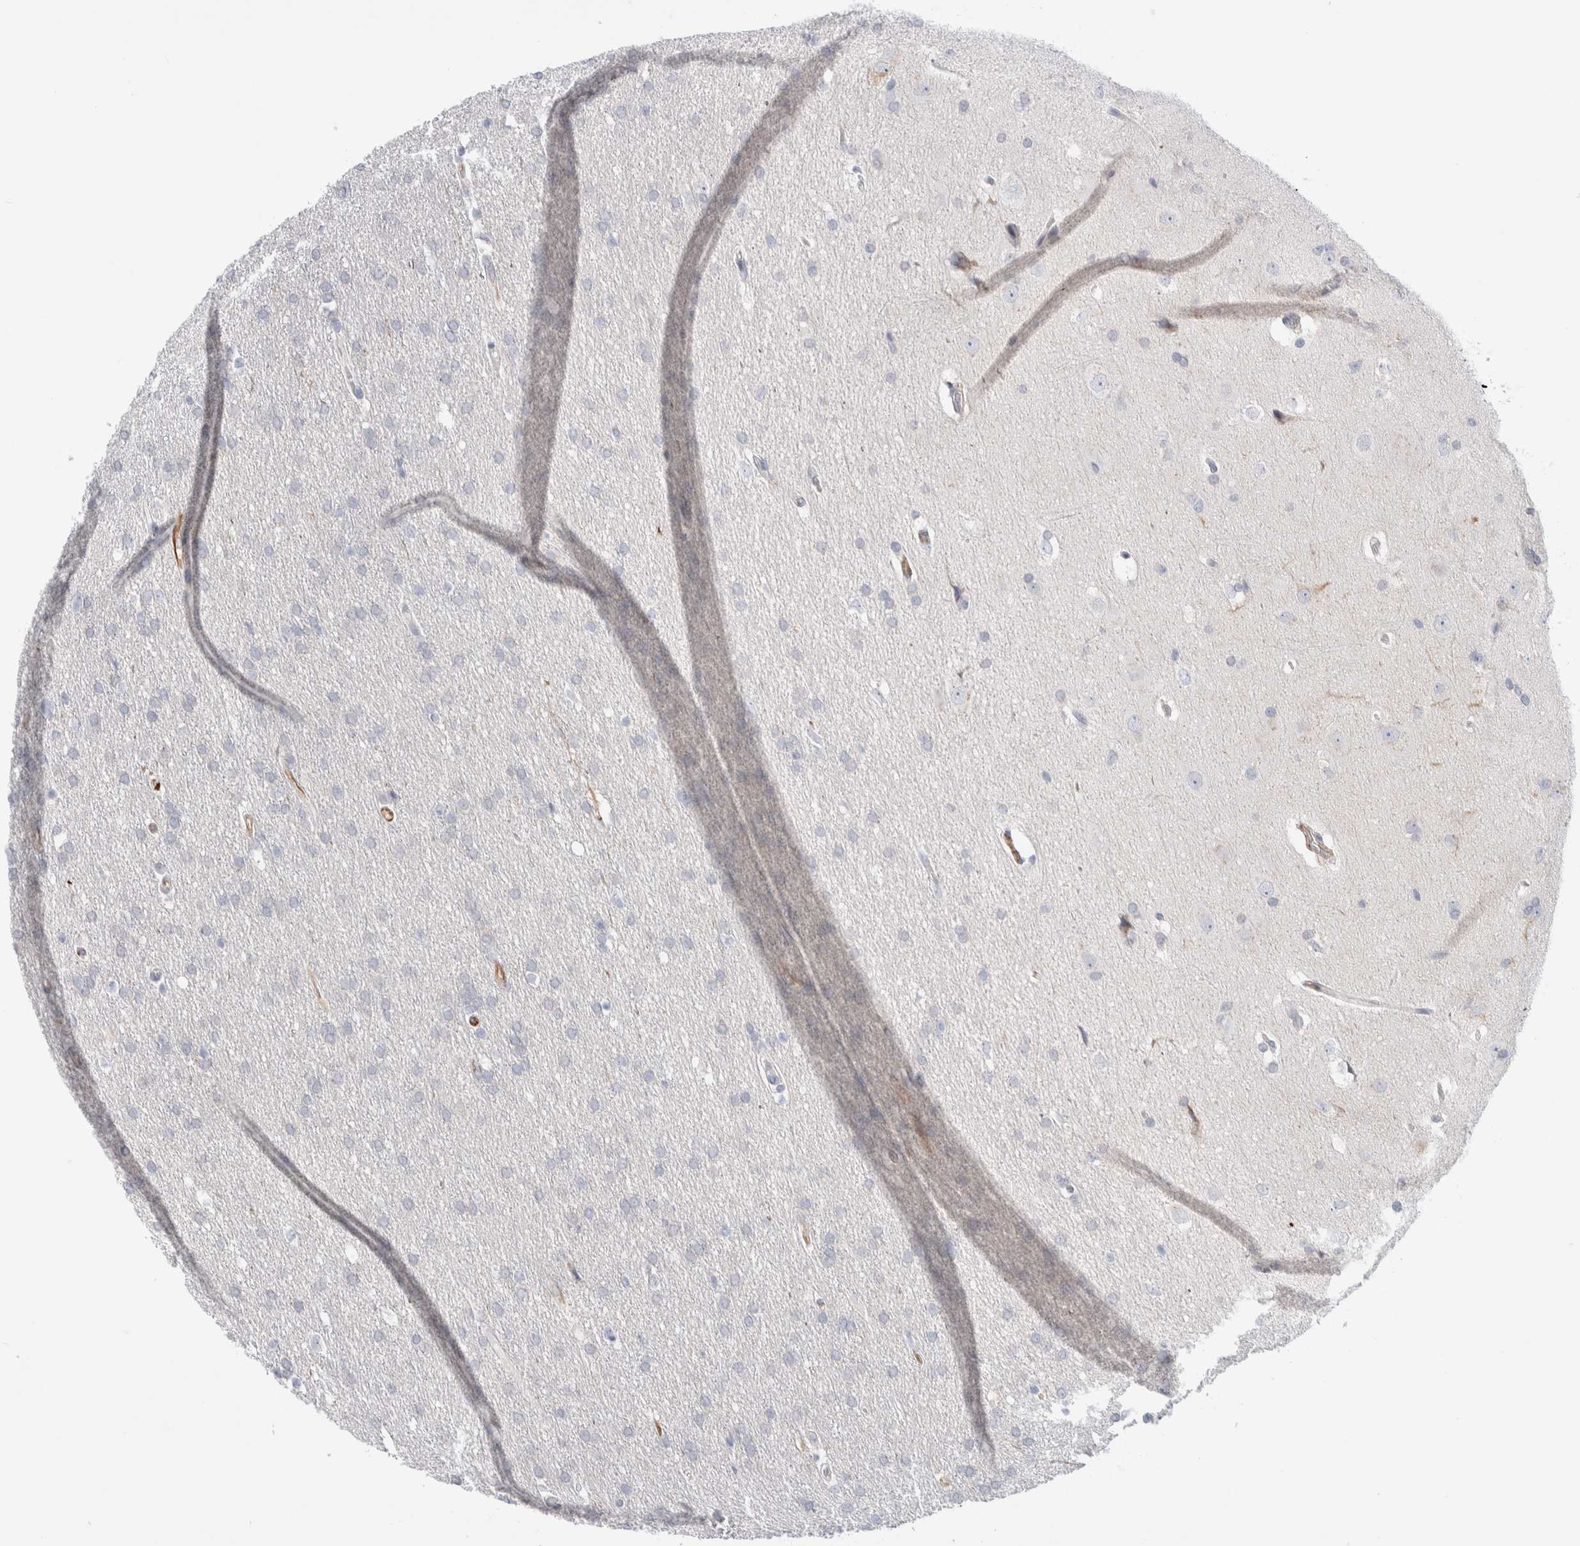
{"staining": {"intensity": "negative", "quantity": "none", "location": "none"}, "tissue": "glioma", "cell_type": "Tumor cells", "image_type": "cancer", "snomed": [{"axis": "morphology", "description": "Glioma, malignant, Low grade"}, {"axis": "topography", "description": "Brain"}], "caption": "Immunohistochemistry (IHC) histopathology image of human glioma stained for a protein (brown), which shows no staining in tumor cells. Nuclei are stained in blue.", "gene": "C1orf112", "patient": {"sex": "female", "age": 37}}